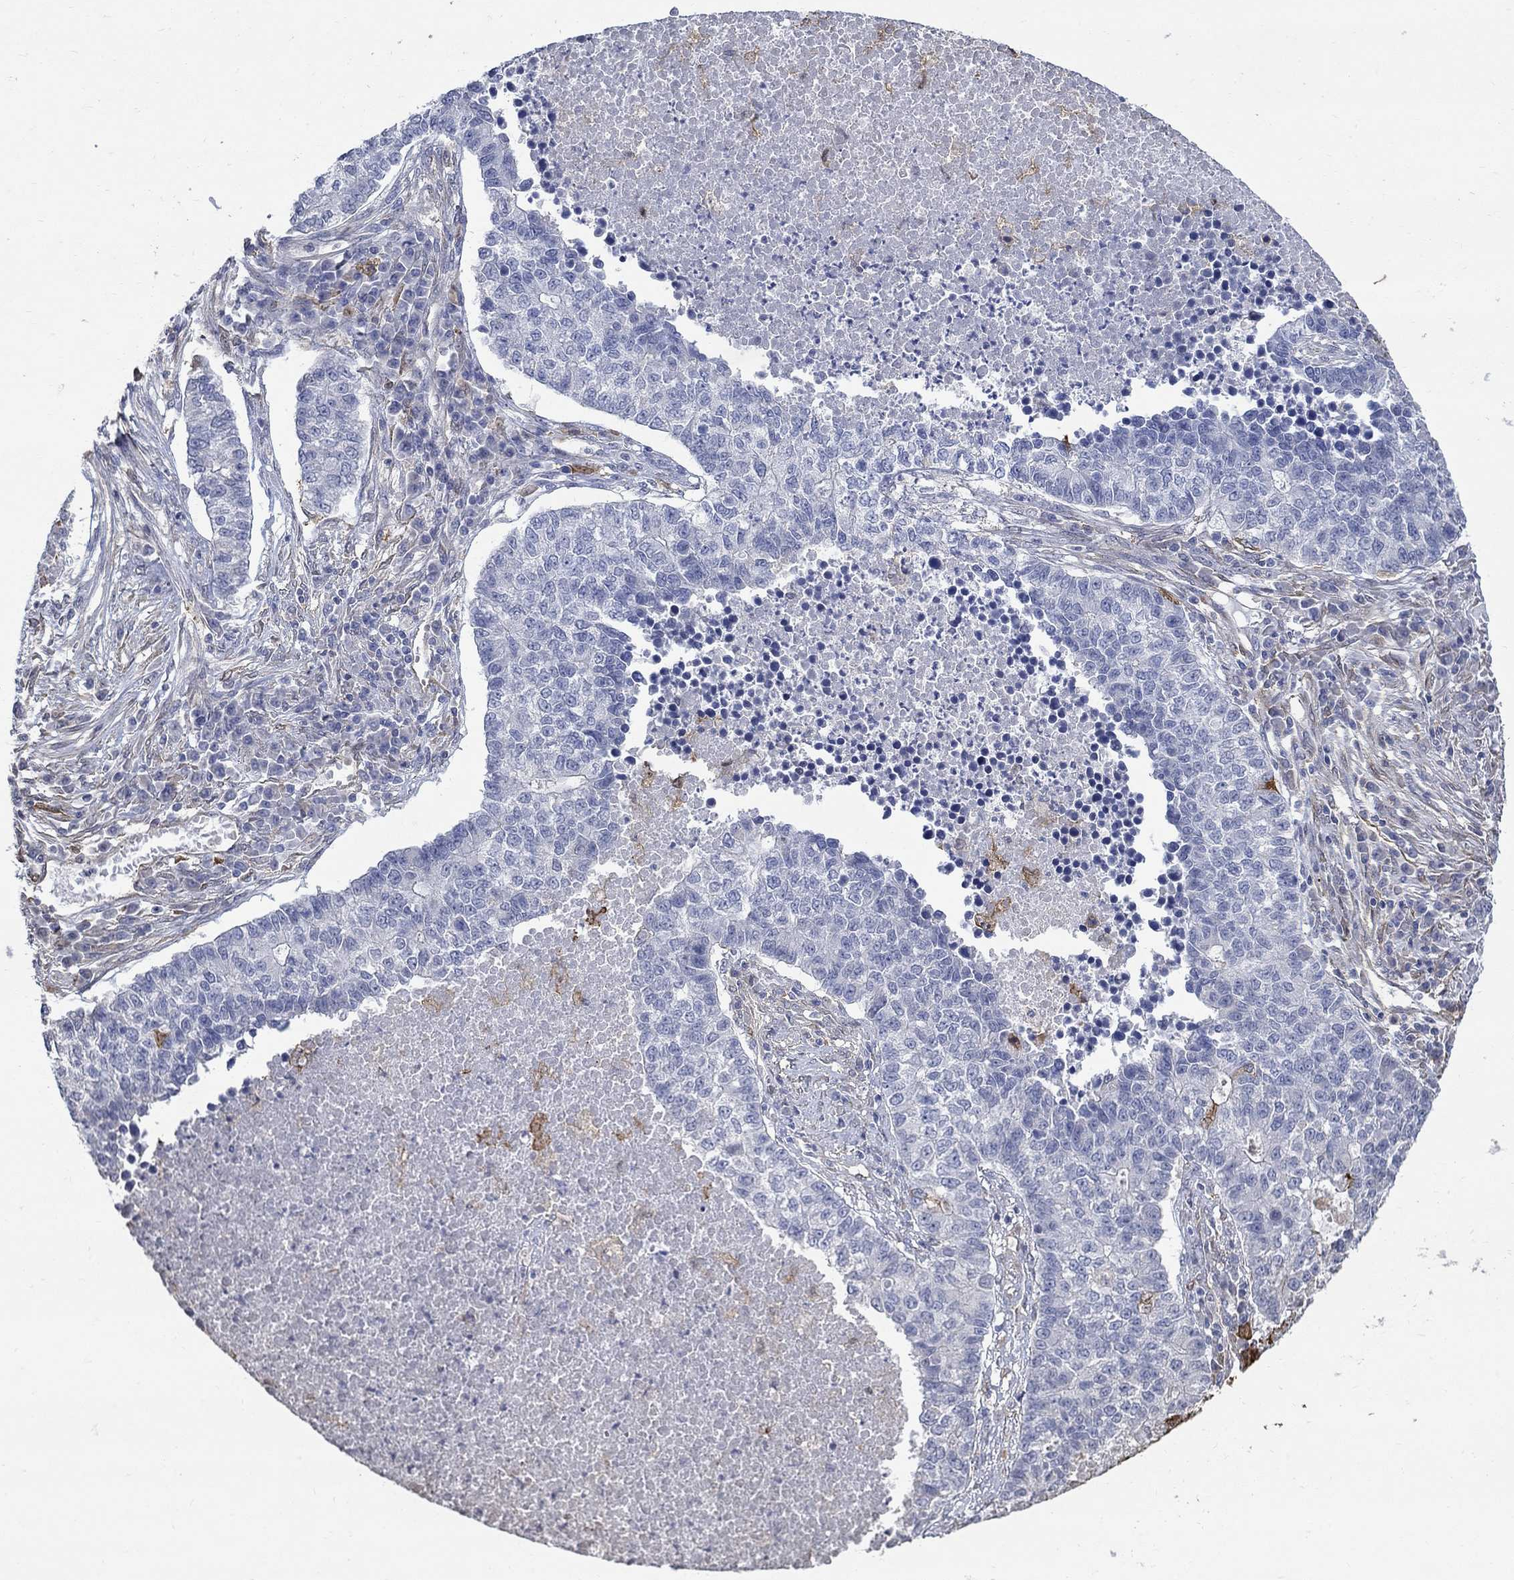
{"staining": {"intensity": "negative", "quantity": "none", "location": "none"}, "tissue": "lung cancer", "cell_type": "Tumor cells", "image_type": "cancer", "snomed": [{"axis": "morphology", "description": "Adenocarcinoma, NOS"}, {"axis": "topography", "description": "Lung"}], "caption": "IHC image of neoplastic tissue: adenocarcinoma (lung) stained with DAB (3,3'-diaminobenzidine) shows no significant protein staining in tumor cells. Nuclei are stained in blue.", "gene": "TGM2", "patient": {"sex": "male", "age": 57}}